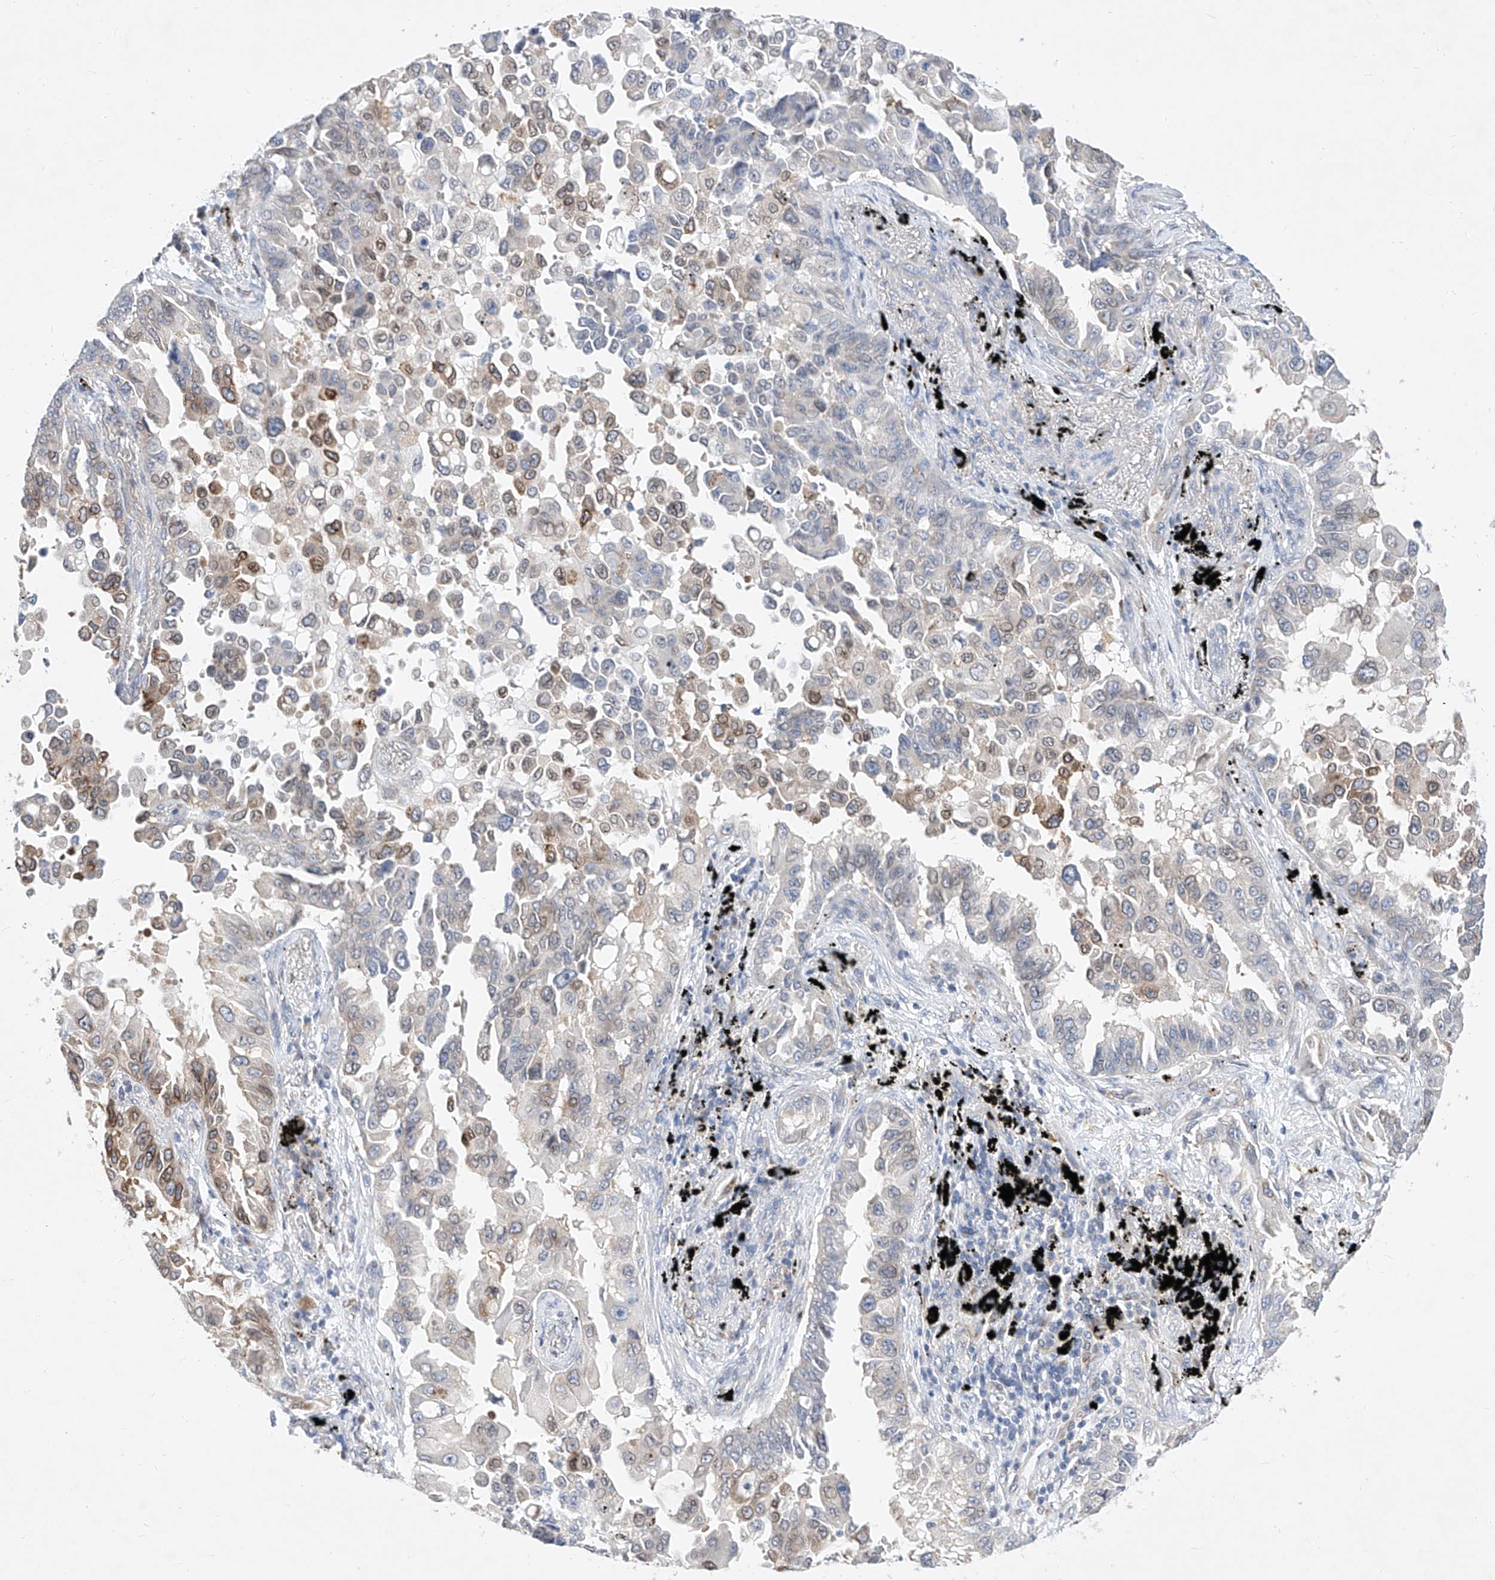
{"staining": {"intensity": "moderate", "quantity": "<25%", "location": "cytoplasmic/membranous,nuclear"}, "tissue": "lung cancer", "cell_type": "Tumor cells", "image_type": "cancer", "snomed": [{"axis": "morphology", "description": "Adenocarcinoma, NOS"}, {"axis": "topography", "description": "Lung"}], "caption": "IHC histopathology image of neoplastic tissue: human lung cancer (adenocarcinoma) stained using IHC shows low levels of moderate protein expression localized specifically in the cytoplasmic/membranous and nuclear of tumor cells, appearing as a cytoplasmic/membranous and nuclear brown color.", "gene": "MX2", "patient": {"sex": "female", "age": 67}}